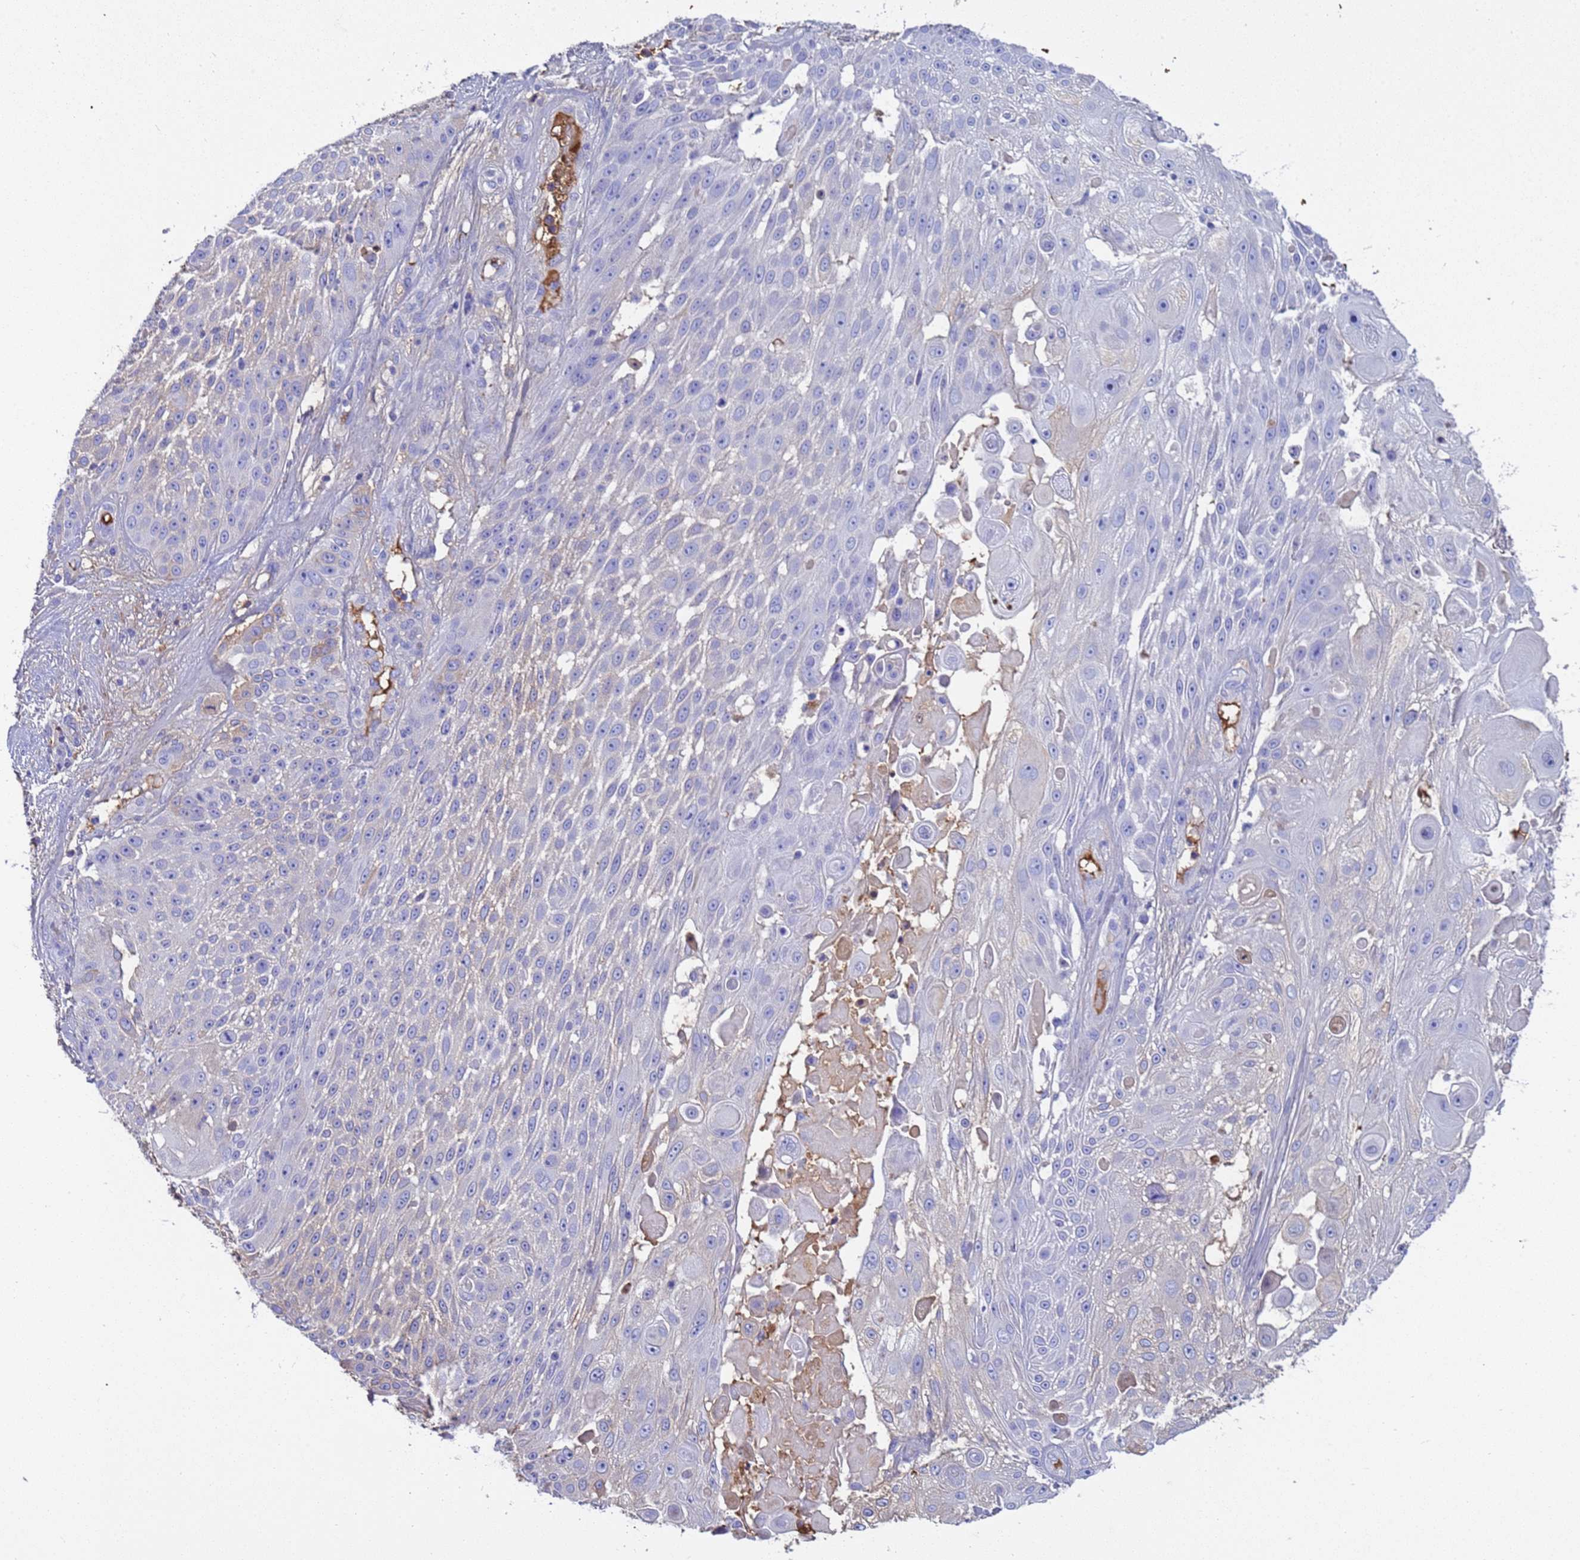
{"staining": {"intensity": "moderate", "quantity": "<25%", "location": "cytoplasmic/membranous"}, "tissue": "skin cancer", "cell_type": "Tumor cells", "image_type": "cancer", "snomed": [{"axis": "morphology", "description": "Squamous cell carcinoma, NOS"}, {"axis": "topography", "description": "Skin"}], "caption": "Protein analysis of skin cancer tissue reveals moderate cytoplasmic/membranous staining in approximately <25% of tumor cells.", "gene": "H1-7", "patient": {"sex": "female", "age": 86}}